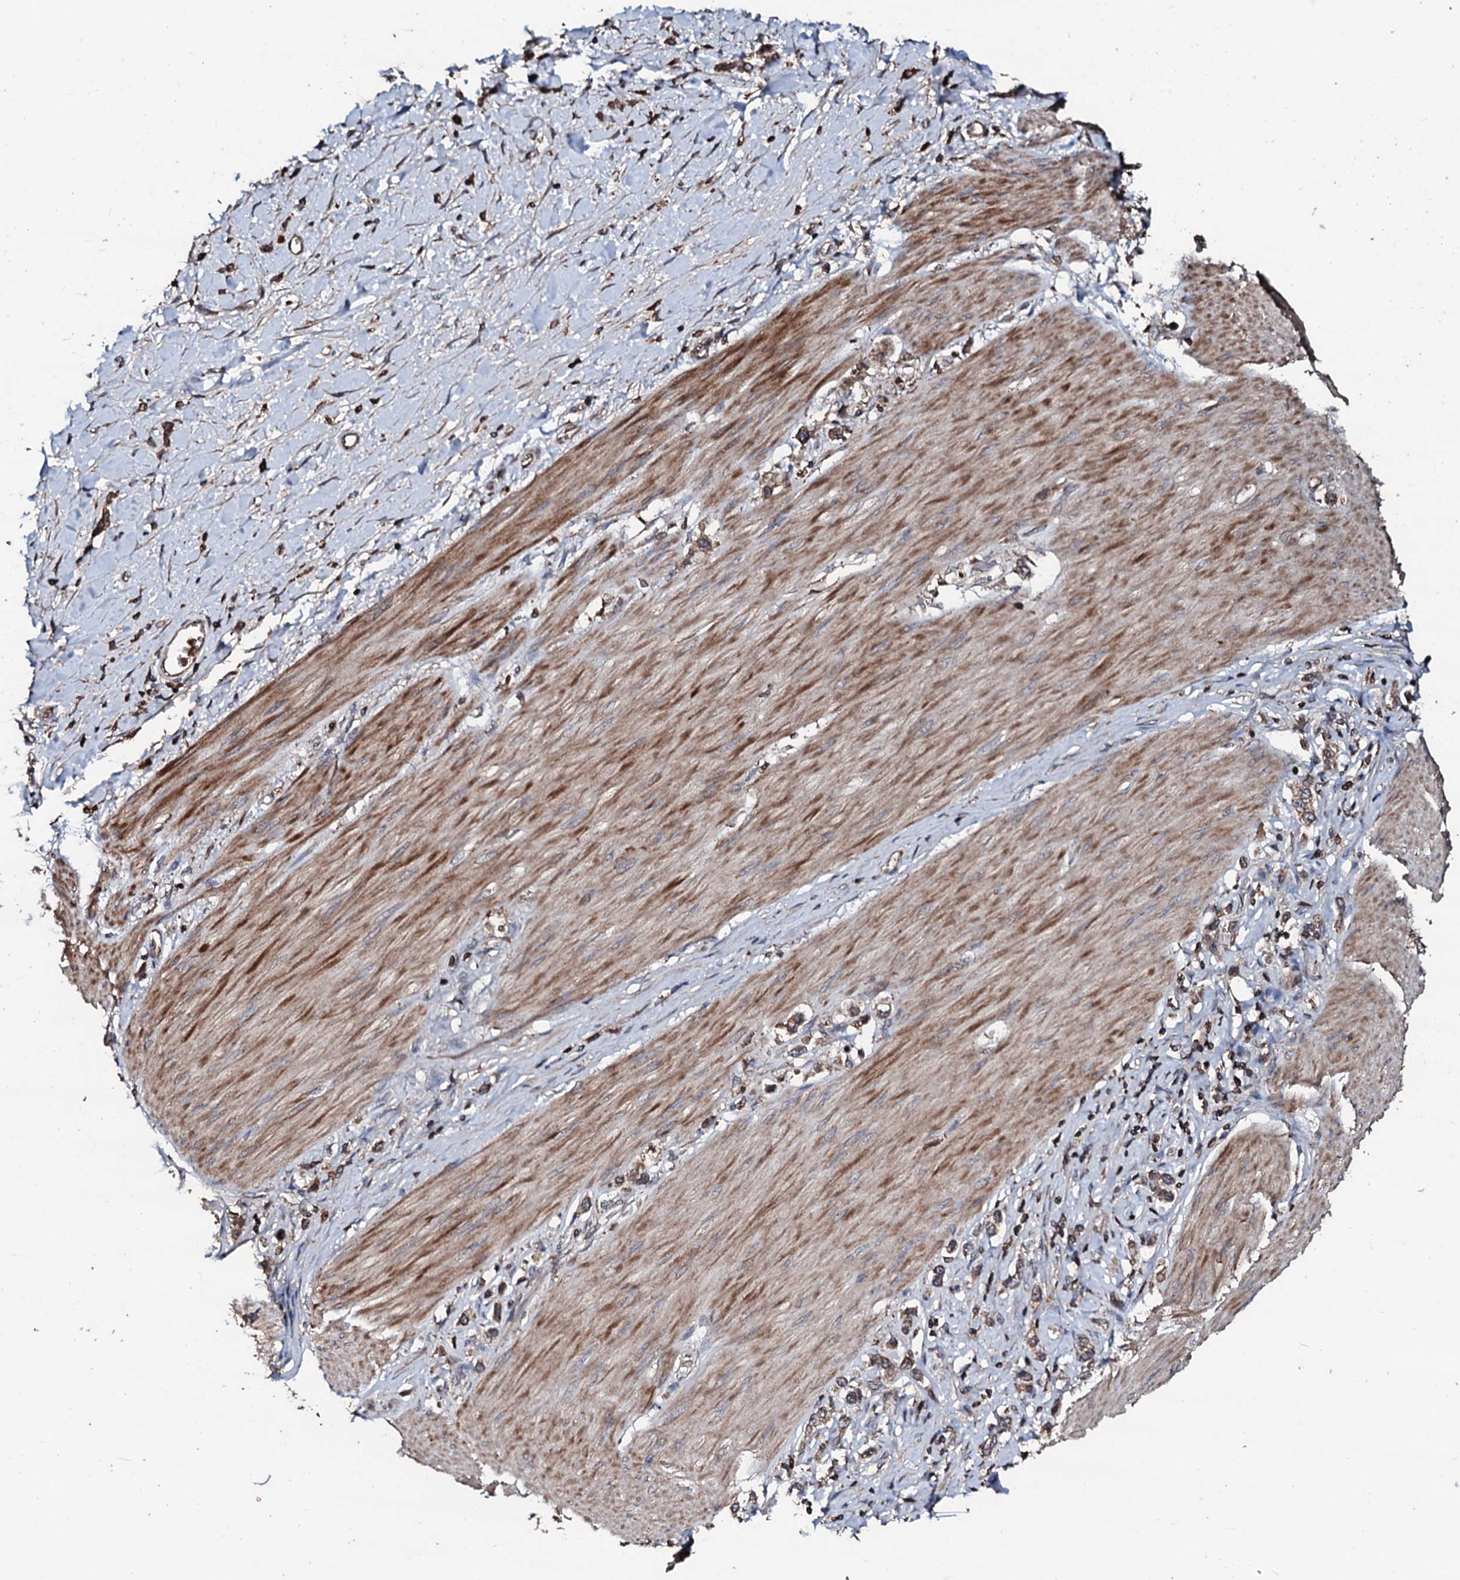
{"staining": {"intensity": "moderate", "quantity": ">75%", "location": "cytoplasmic/membranous"}, "tissue": "stomach cancer", "cell_type": "Tumor cells", "image_type": "cancer", "snomed": [{"axis": "morphology", "description": "Normal tissue, NOS"}, {"axis": "morphology", "description": "Adenocarcinoma, NOS"}, {"axis": "topography", "description": "Stomach, upper"}, {"axis": "topography", "description": "Stomach"}], "caption": "IHC (DAB) staining of stomach cancer shows moderate cytoplasmic/membranous protein expression in approximately >75% of tumor cells.", "gene": "SDHAF2", "patient": {"sex": "female", "age": 65}}